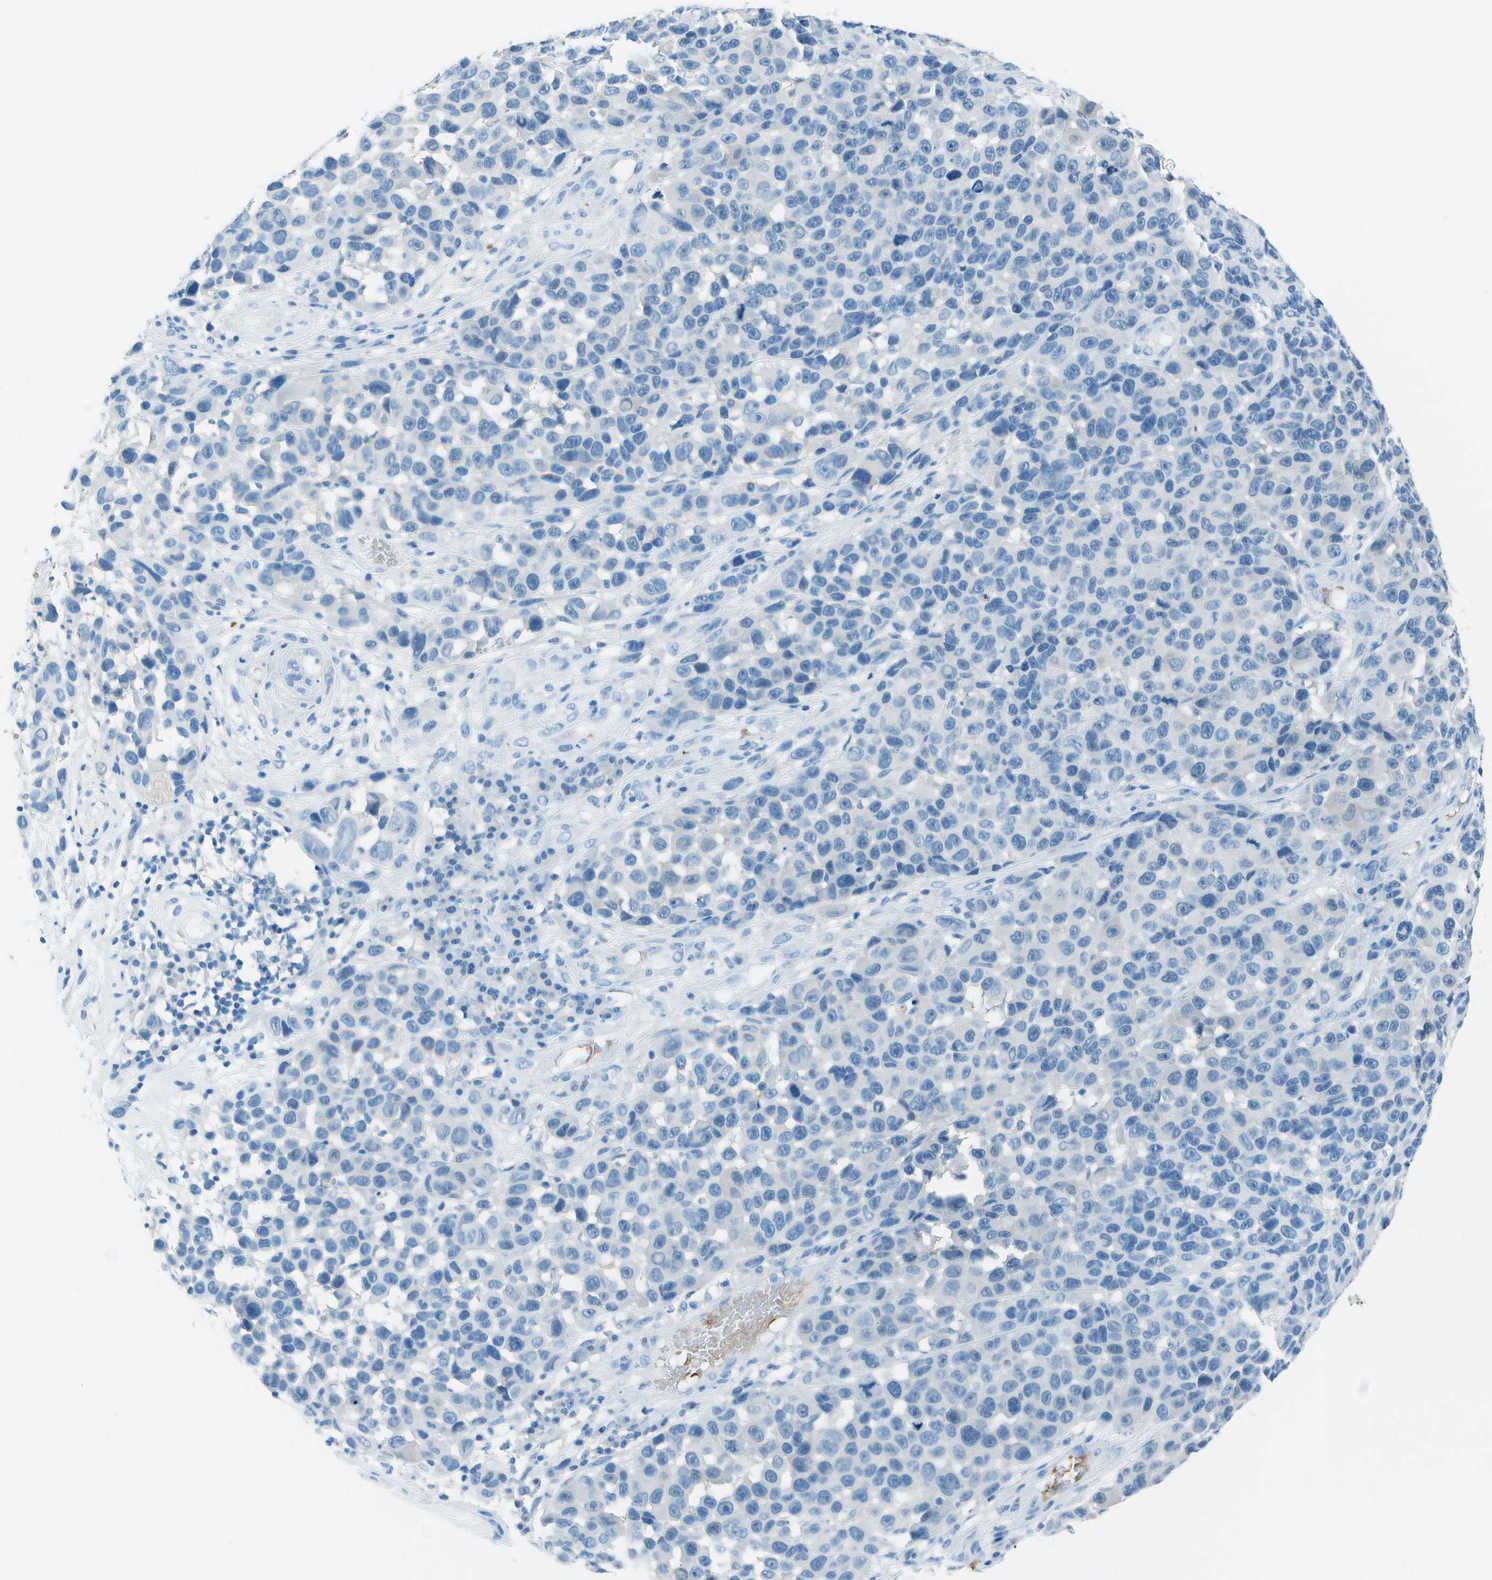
{"staining": {"intensity": "negative", "quantity": "none", "location": "none"}, "tissue": "melanoma", "cell_type": "Tumor cells", "image_type": "cancer", "snomed": [{"axis": "morphology", "description": "Malignant melanoma, NOS"}, {"axis": "topography", "description": "Skin"}], "caption": "An immunohistochemistry (IHC) photomicrograph of melanoma is shown. There is no staining in tumor cells of melanoma.", "gene": "ASL", "patient": {"sex": "male", "age": 53}}